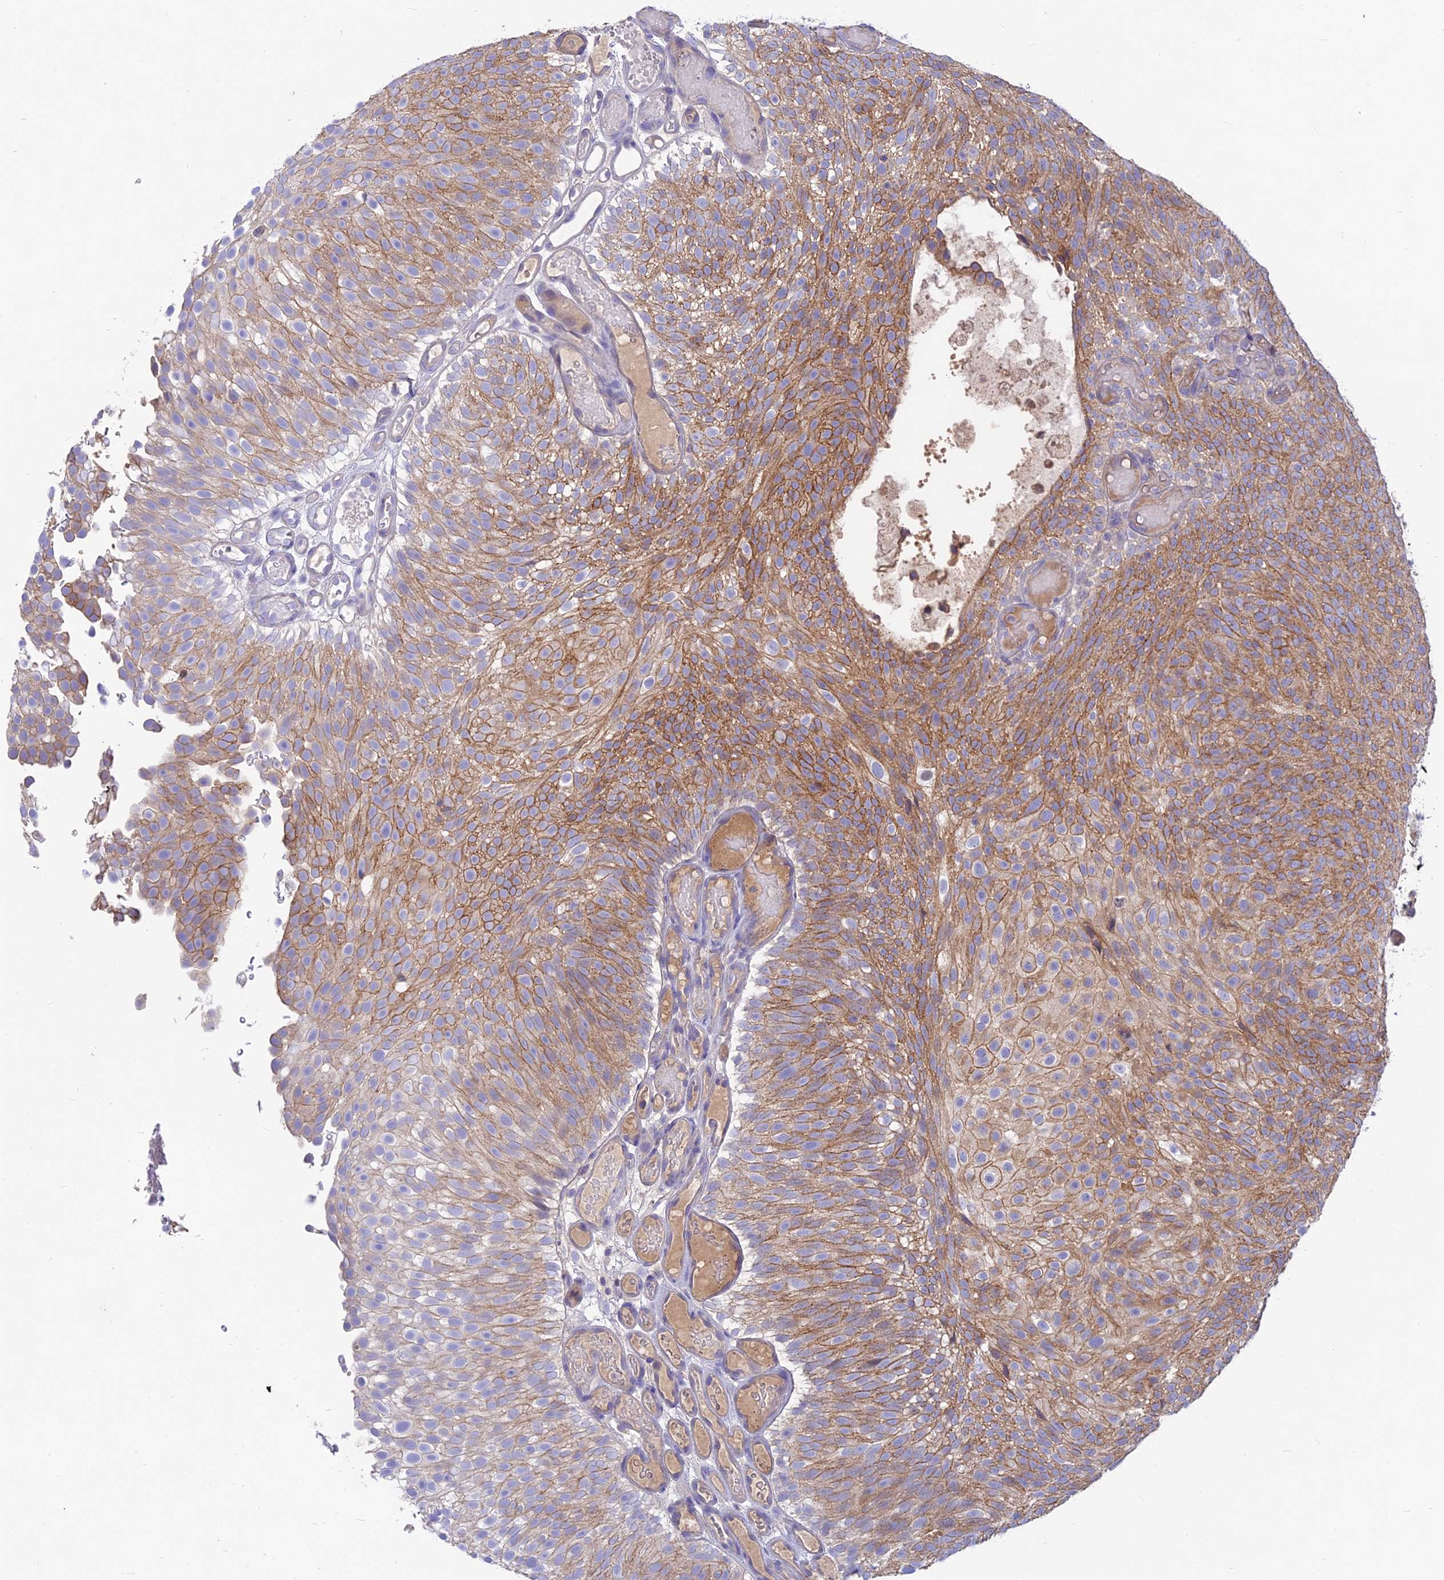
{"staining": {"intensity": "moderate", "quantity": ">75%", "location": "cytoplasmic/membranous"}, "tissue": "urothelial cancer", "cell_type": "Tumor cells", "image_type": "cancer", "snomed": [{"axis": "morphology", "description": "Urothelial carcinoma, Low grade"}, {"axis": "topography", "description": "Urinary bladder"}], "caption": "Moderate cytoplasmic/membranous protein expression is identified in approximately >75% of tumor cells in urothelial cancer.", "gene": "PZP", "patient": {"sex": "male", "age": 78}}